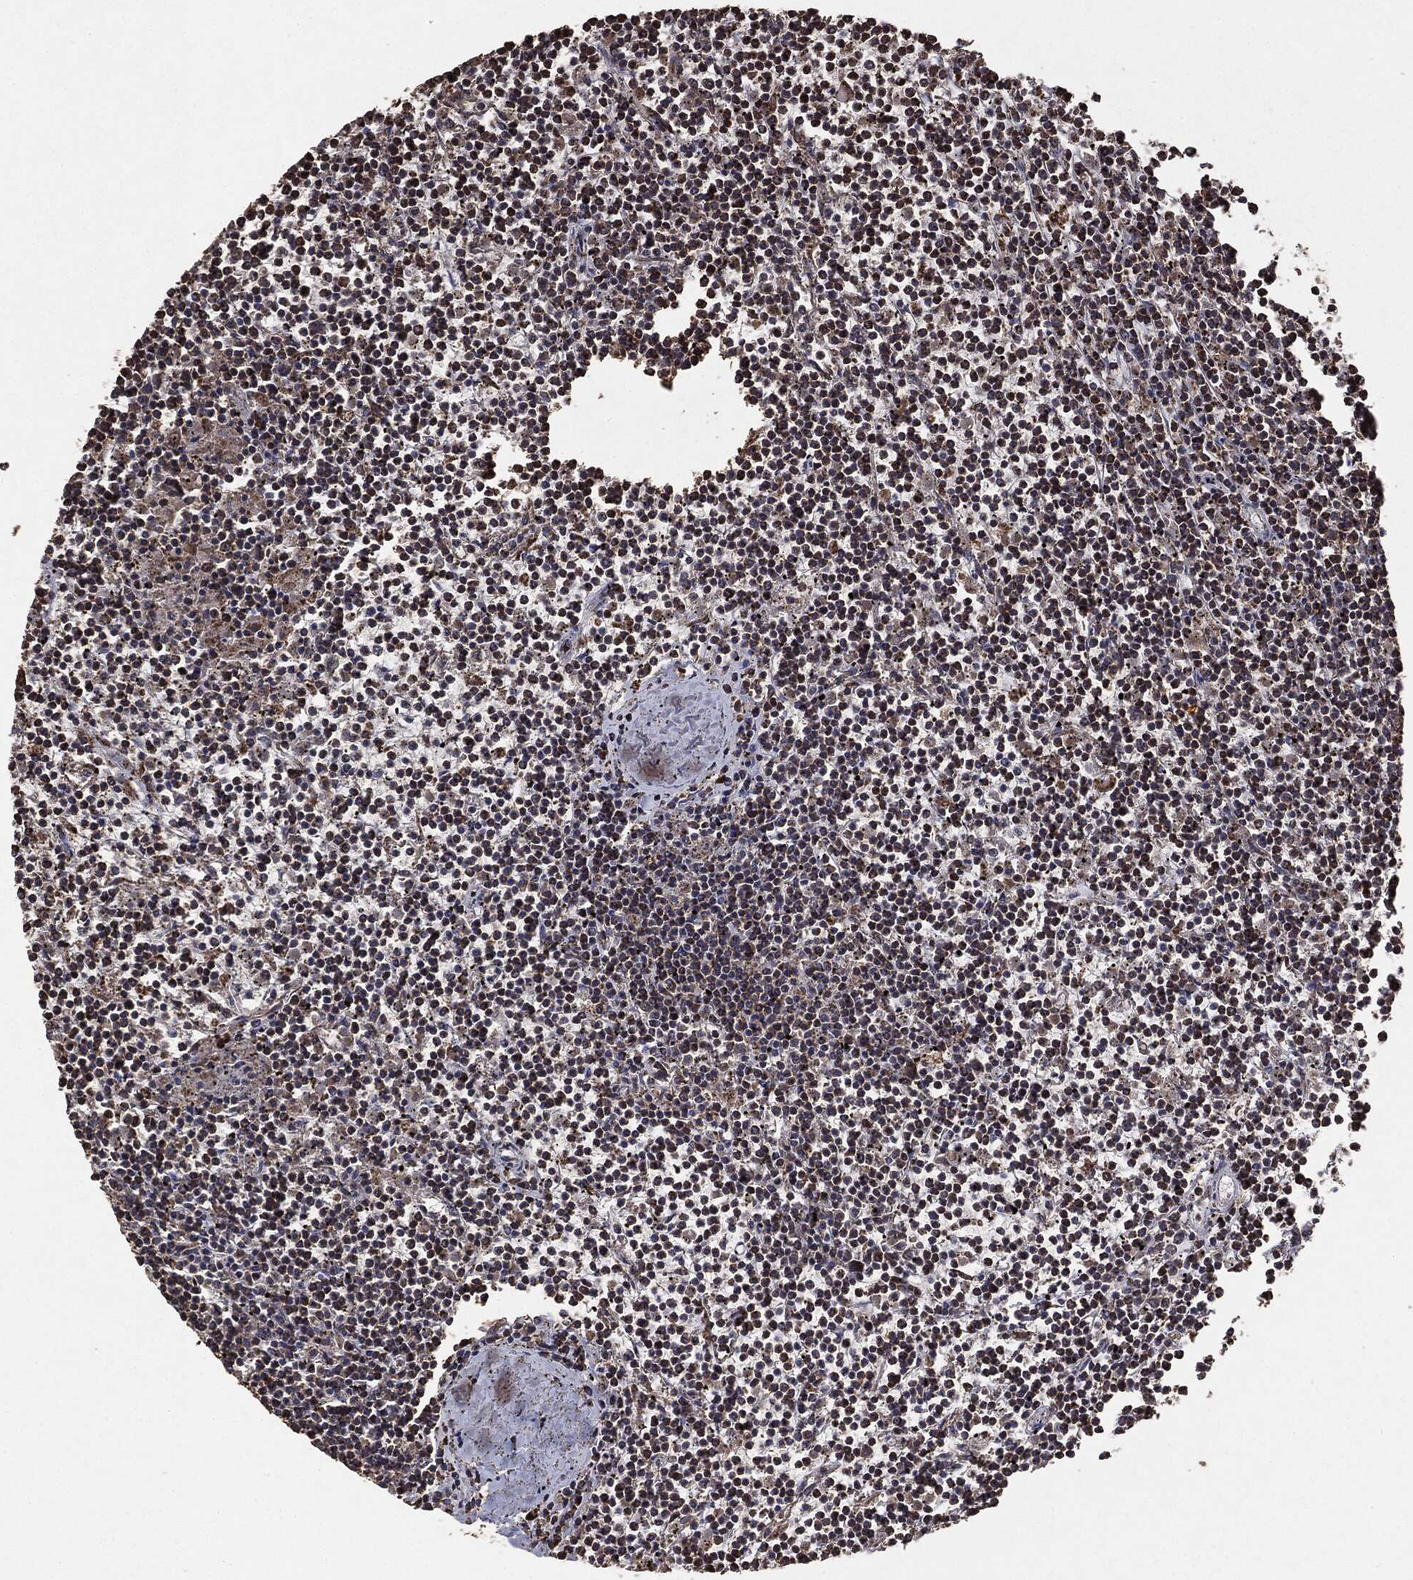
{"staining": {"intensity": "moderate", "quantity": "25%-75%", "location": "cytoplasmic/membranous"}, "tissue": "lymphoma", "cell_type": "Tumor cells", "image_type": "cancer", "snomed": [{"axis": "morphology", "description": "Malignant lymphoma, non-Hodgkin's type, Low grade"}, {"axis": "topography", "description": "Spleen"}], "caption": "A micrograph of human malignant lymphoma, non-Hodgkin's type (low-grade) stained for a protein demonstrates moderate cytoplasmic/membranous brown staining in tumor cells.", "gene": "MTOR", "patient": {"sex": "female", "age": 19}}